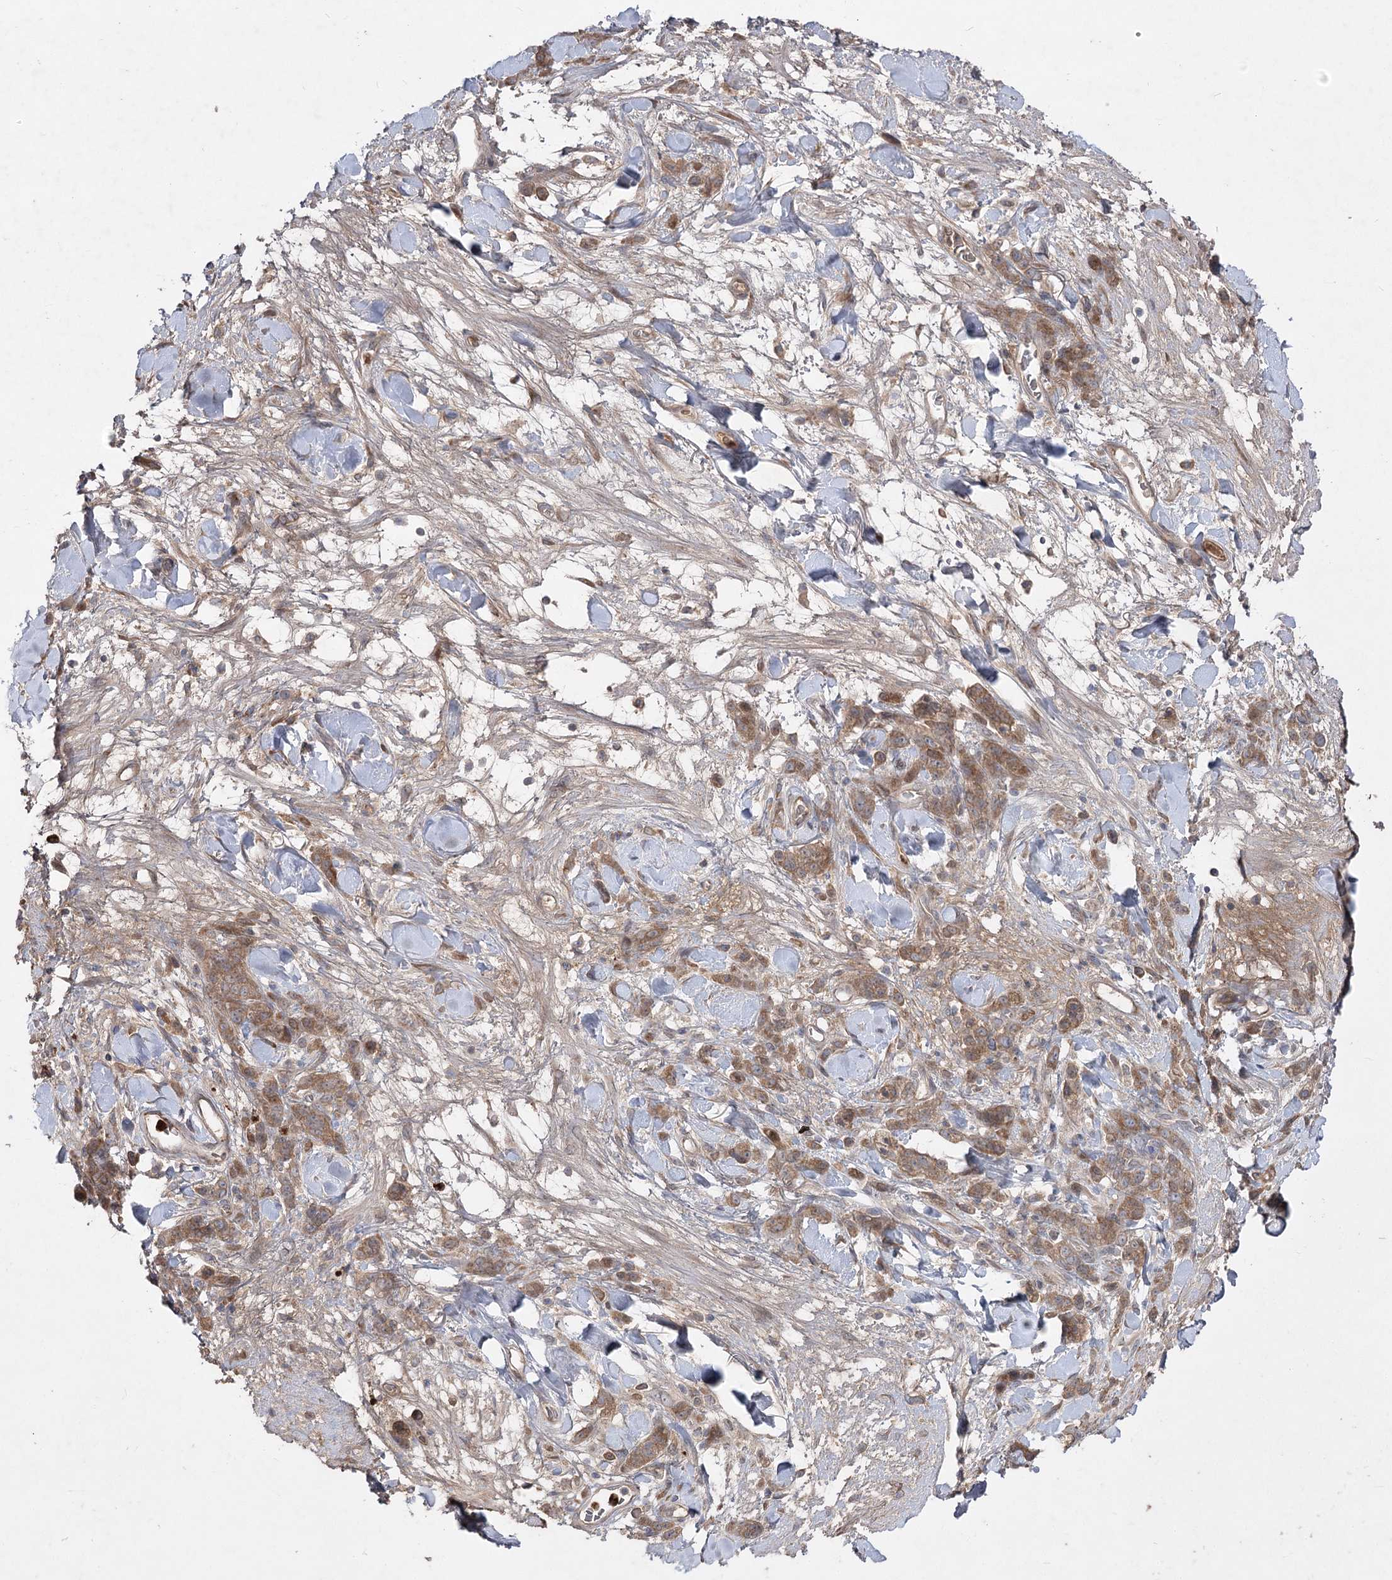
{"staining": {"intensity": "moderate", "quantity": ">75%", "location": "cytoplasmic/membranous"}, "tissue": "stomach cancer", "cell_type": "Tumor cells", "image_type": "cancer", "snomed": [{"axis": "morphology", "description": "Normal tissue, NOS"}, {"axis": "morphology", "description": "Adenocarcinoma, NOS"}, {"axis": "topography", "description": "Stomach"}], "caption": "IHC micrograph of neoplastic tissue: human stomach adenocarcinoma stained using IHC reveals medium levels of moderate protein expression localized specifically in the cytoplasmic/membranous of tumor cells, appearing as a cytoplasmic/membranous brown color.", "gene": "PLEKHA5", "patient": {"sex": "male", "age": 82}}